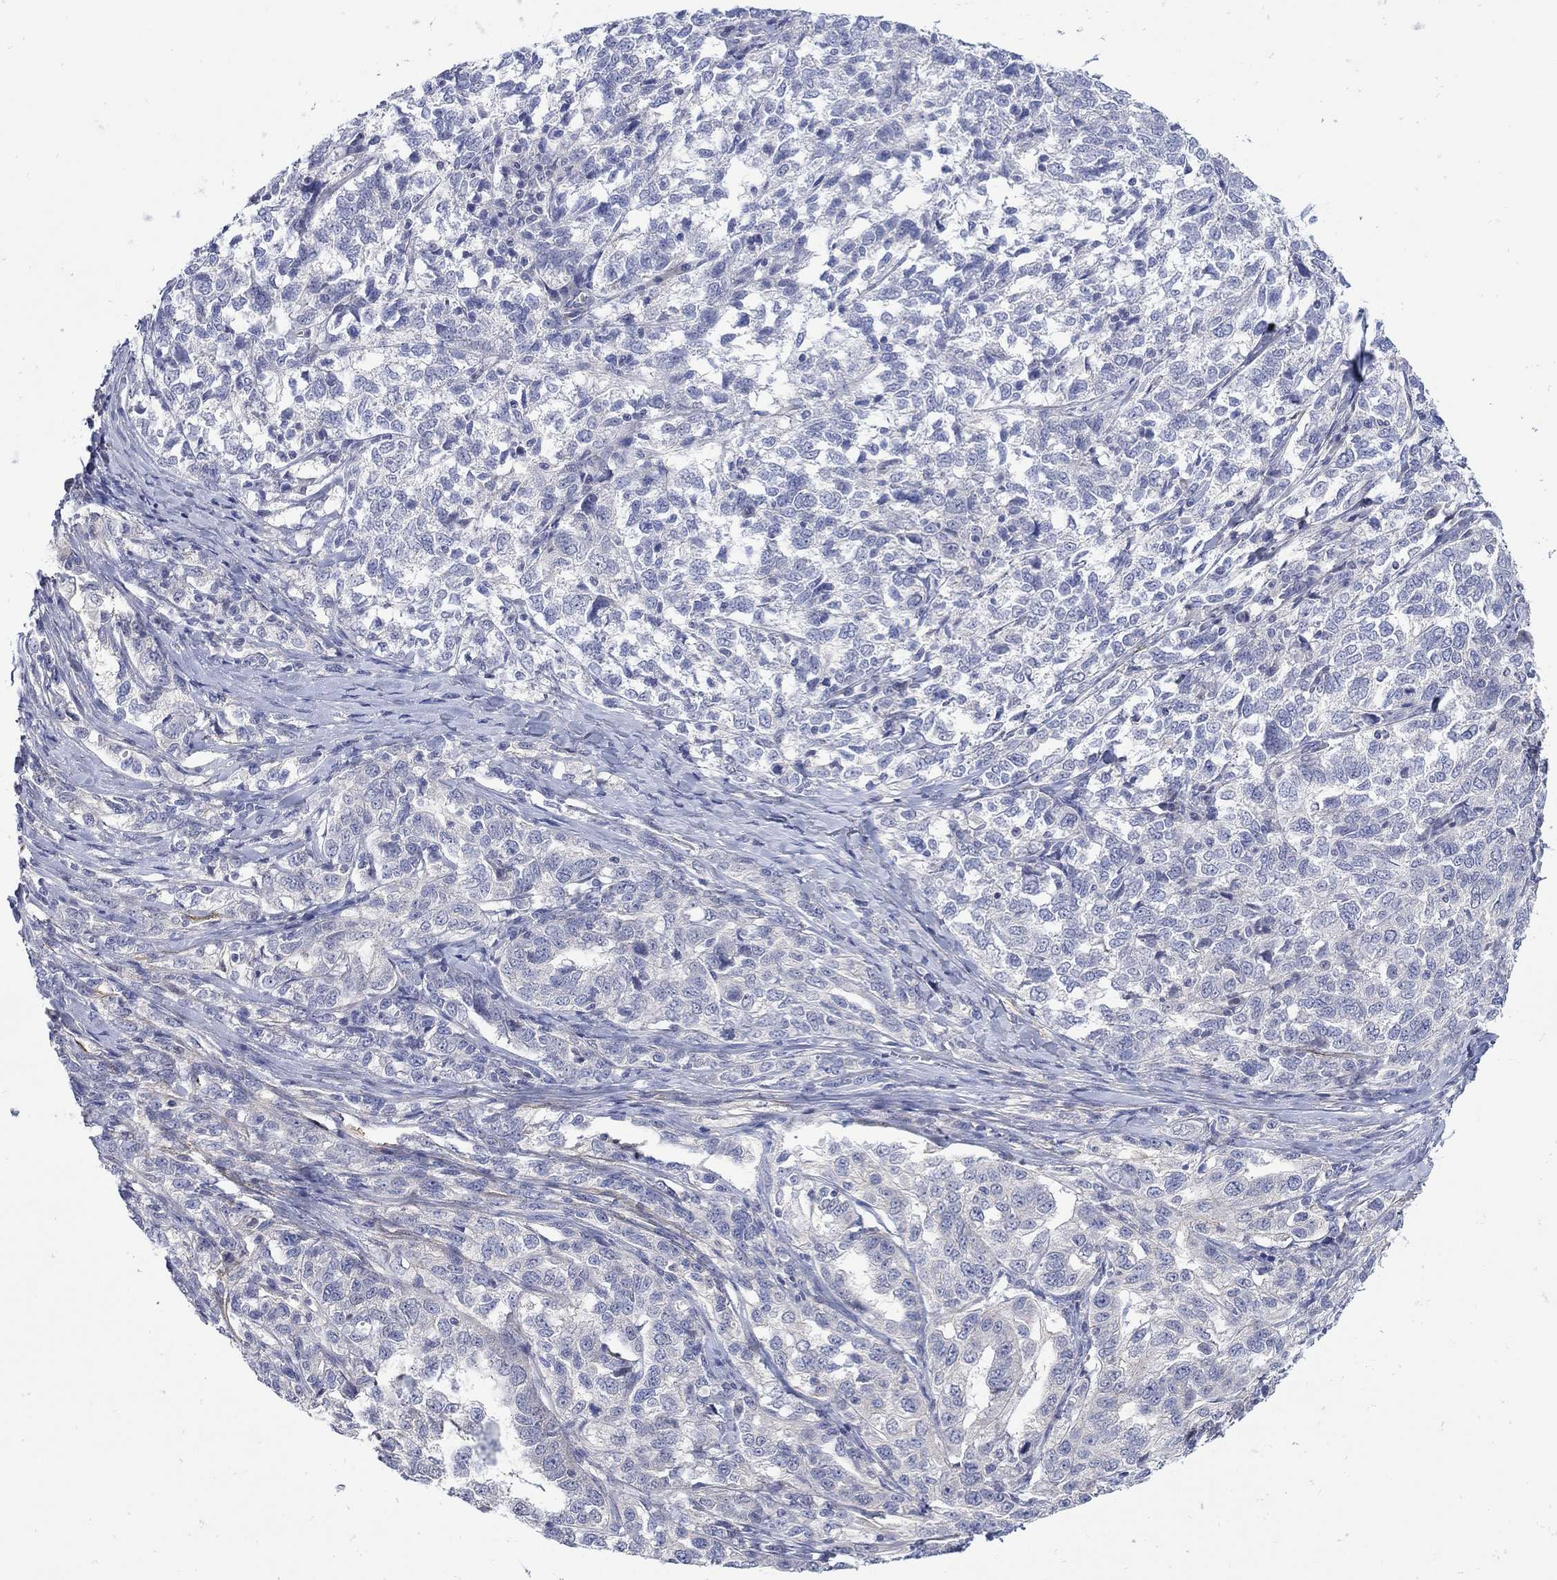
{"staining": {"intensity": "negative", "quantity": "none", "location": "none"}, "tissue": "ovarian cancer", "cell_type": "Tumor cells", "image_type": "cancer", "snomed": [{"axis": "morphology", "description": "Cystadenocarcinoma, serous, NOS"}, {"axis": "topography", "description": "Ovary"}], "caption": "This photomicrograph is of ovarian cancer stained with immunohistochemistry (IHC) to label a protein in brown with the nuclei are counter-stained blue. There is no expression in tumor cells.", "gene": "SCN7A", "patient": {"sex": "female", "age": 71}}